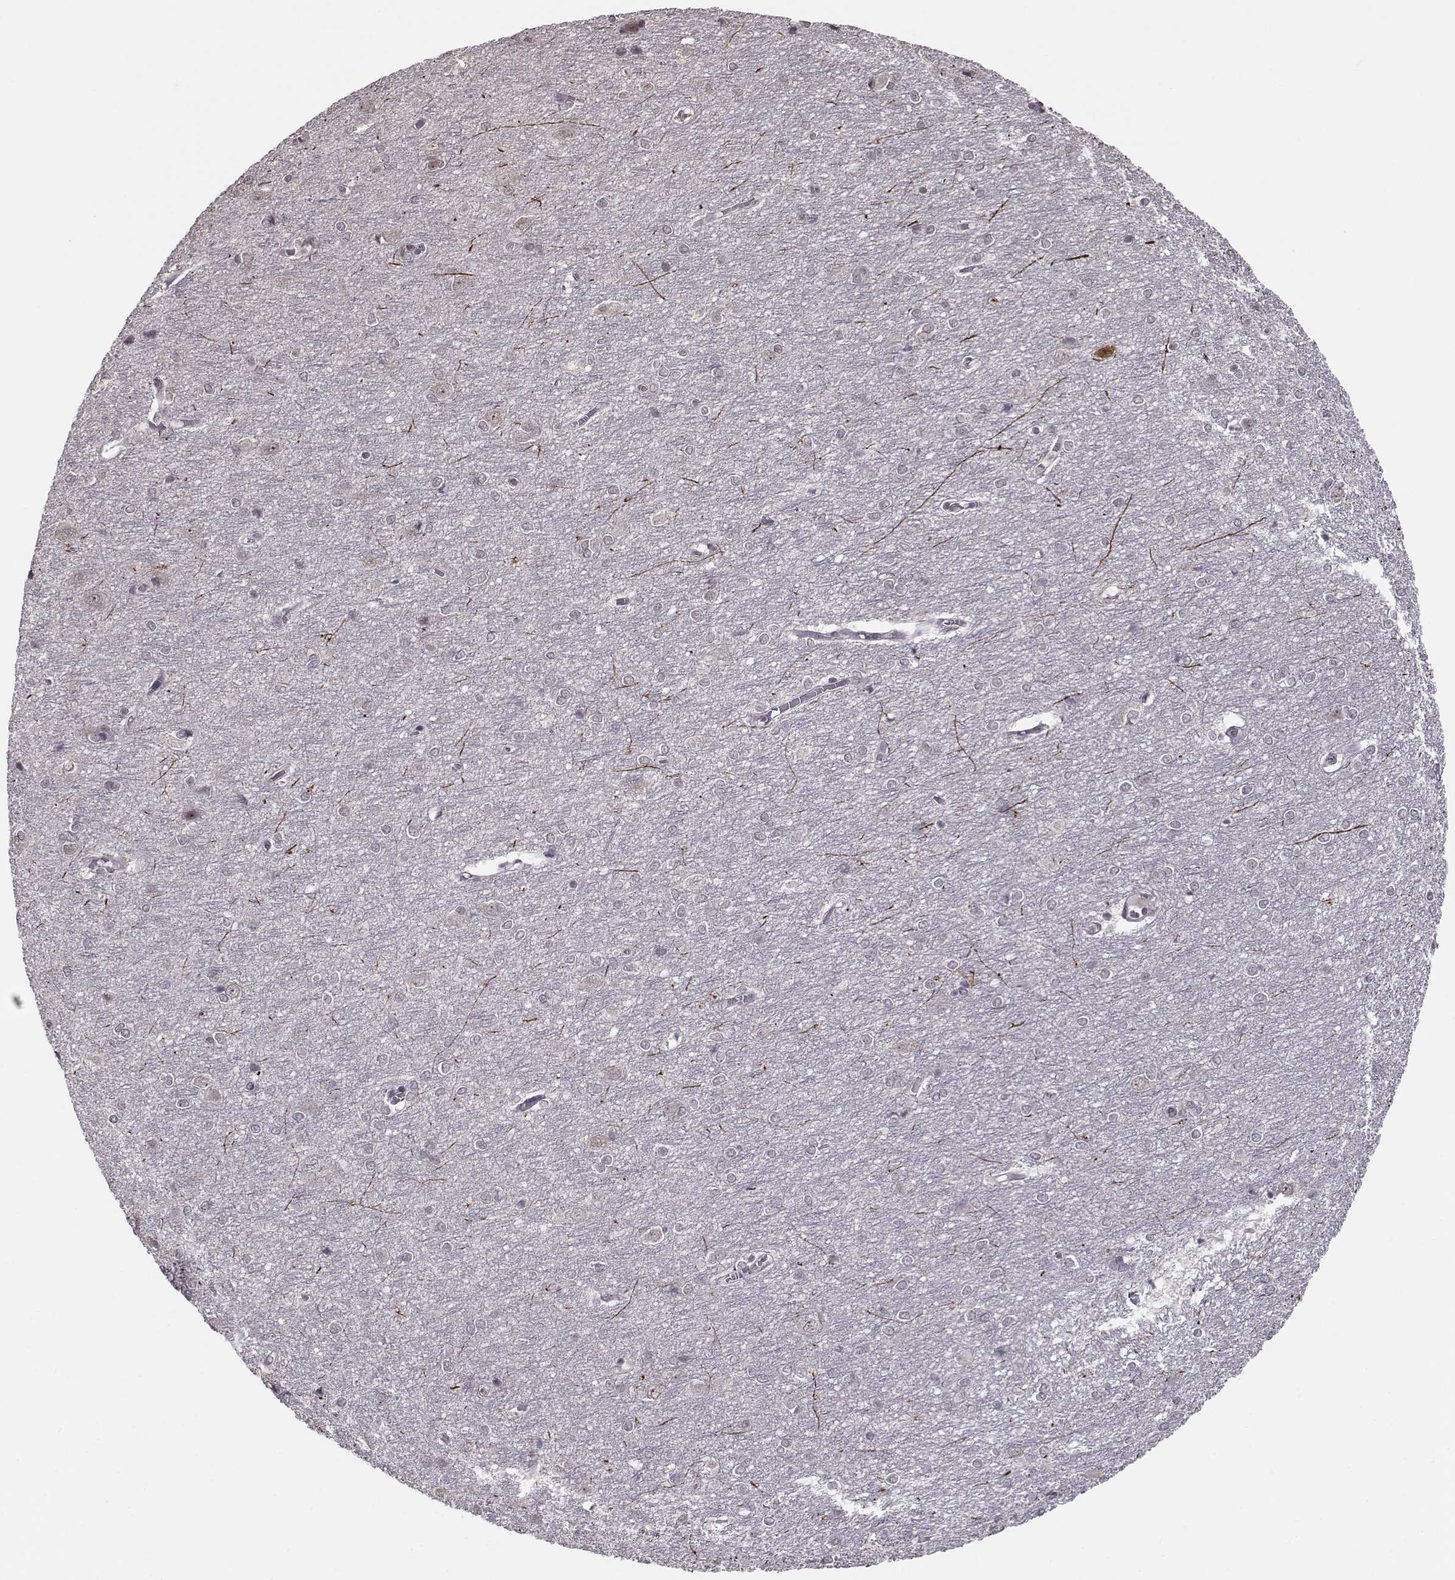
{"staining": {"intensity": "negative", "quantity": "none", "location": "none"}, "tissue": "cerebral cortex", "cell_type": "Endothelial cells", "image_type": "normal", "snomed": [{"axis": "morphology", "description": "Normal tissue, NOS"}, {"axis": "topography", "description": "Cerebral cortex"}], "caption": "An immunohistochemistry (IHC) micrograph of unremarkable cerebral cortex is shown. There is no staining in endothelial cells of cerebral cortex. The staining was performed using DAB to visualize the protein expression in brown, while the nuclei were stained in blue with hematoxylin (Magnification: 20x).", "gene": "PCP4", "patient": {"sex": "male", "age": 37}}